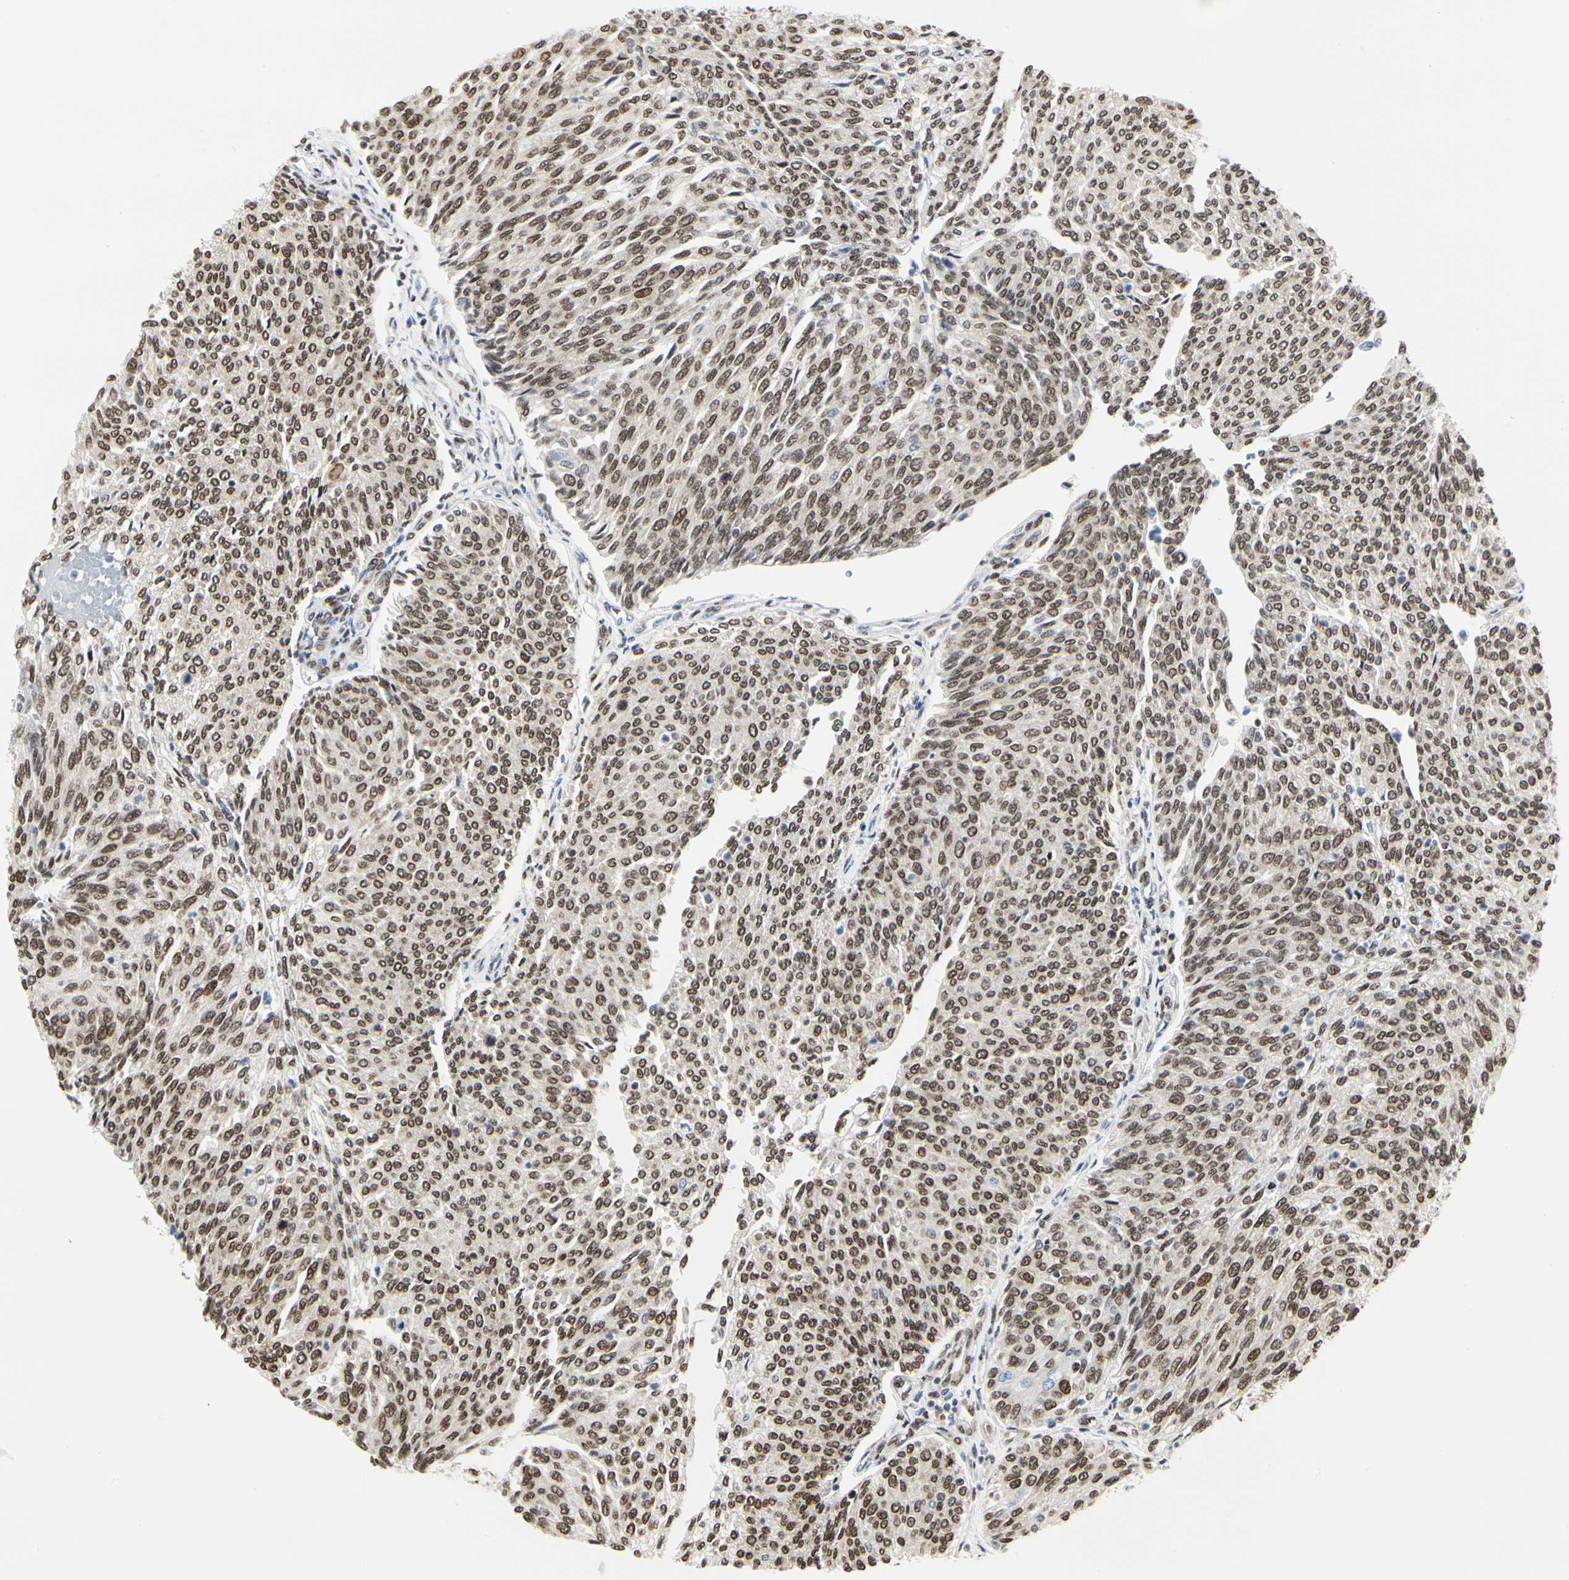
{"staining": {"intensity": "moderate", "quantity": ">75%", "location": "nuclear"}, "tissue": "urothelial cancer", "cell_type": "Tumor cells", "image_type": "cancer", "snomed": [{"axis": "morphology", "description": "Urothelial carcinoma, Low grade"}, {"axis": "topography", "description": "Urinary bladder"}], "caption": "Low-grade urothelial carcinoma was stained to show a protein in brown. There is medium levels of moderate nuclear expression in approximately >75% of tumor cells.", "gene": "PRMT3", "patient": {"sex": "female", "age": 79}}